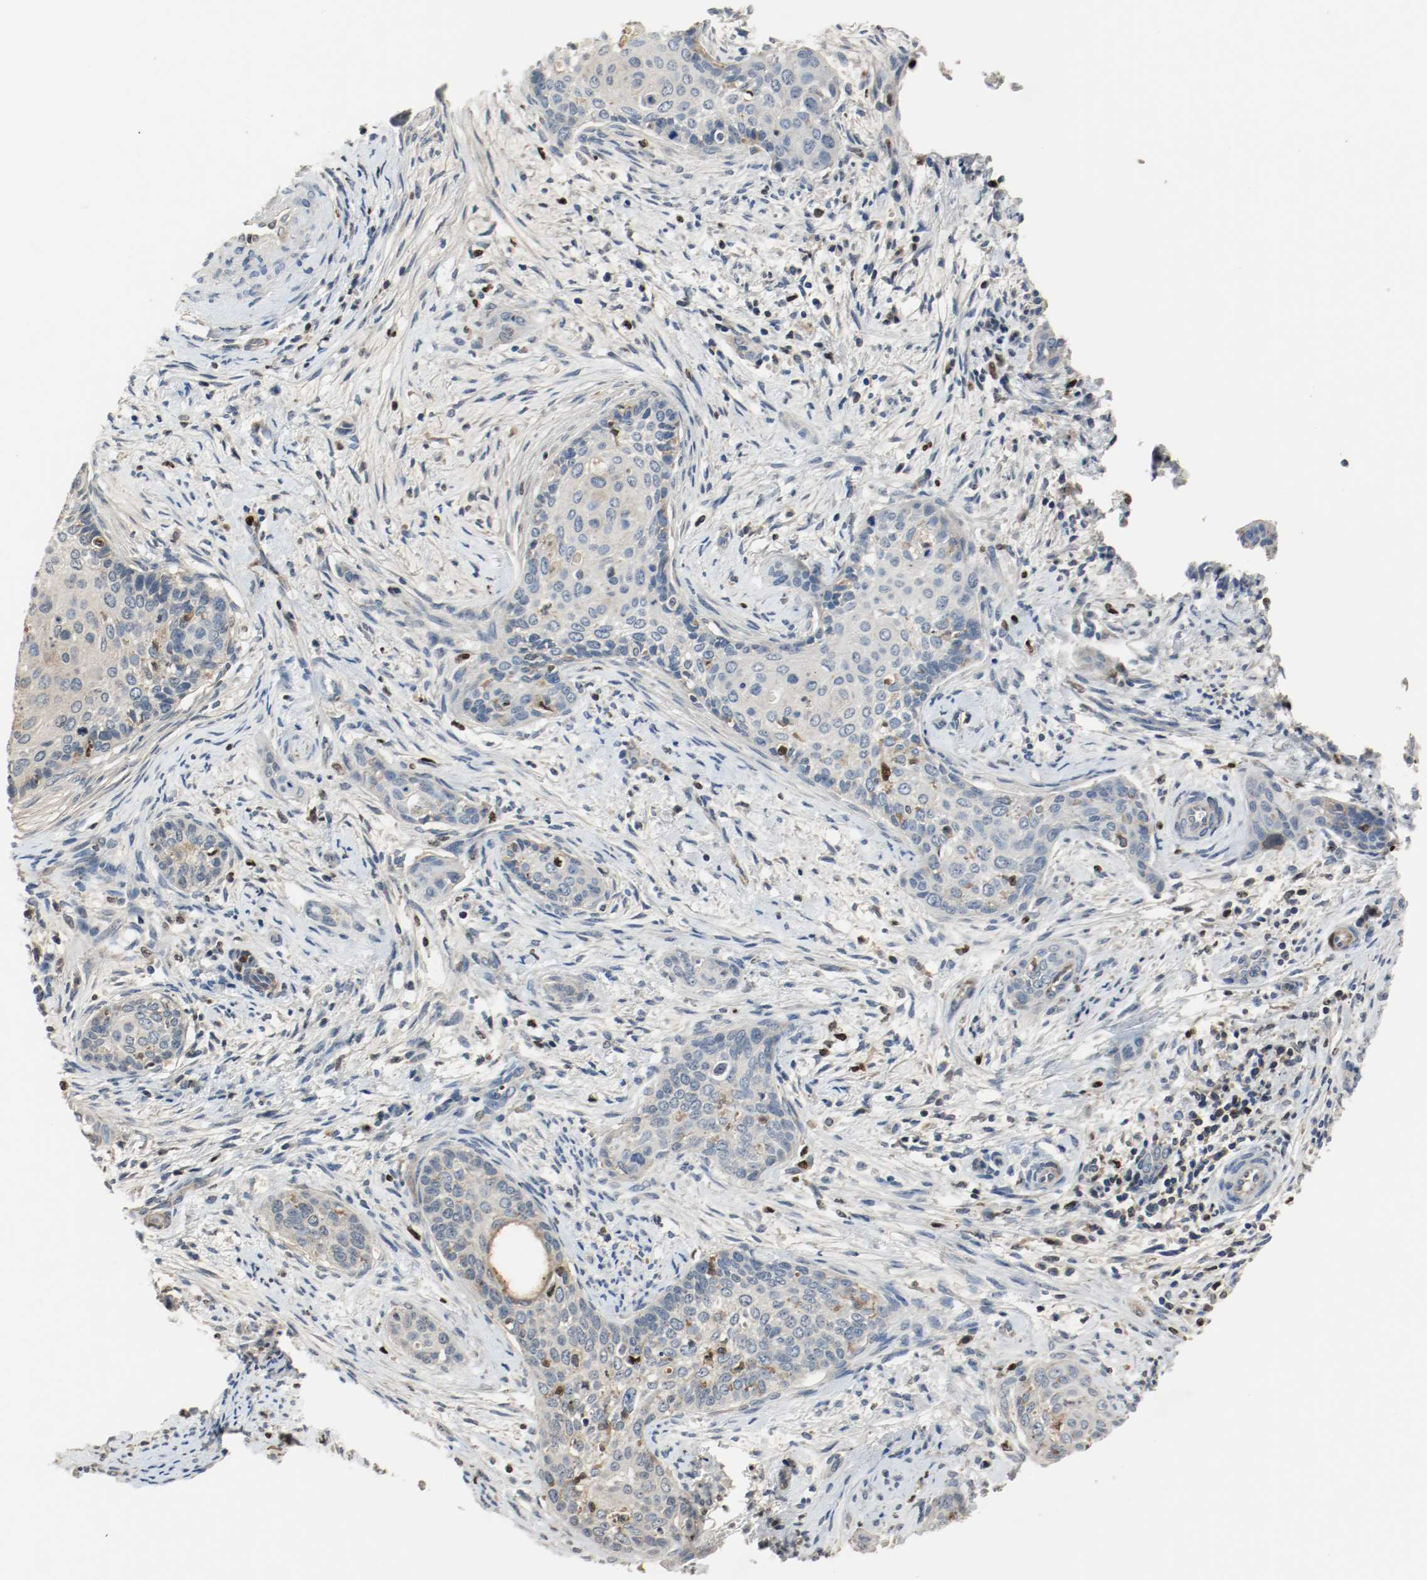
{"staining": {"intensity": "negative", "quantity": "none", "location": "none"}, "tissue": "cervical cancer", "cell_type": "Tumor cells", "image_type": "cancer", "snomed": [{"axis": "morphology", "description": "Squamous cell carcinoma, NOS"}, {"axis": "topography", "description": "Cervix"}], "caption": "The image reveals no staining of tumor cells in cervical squamous cell carcinoma.", "gene": "BLK", "patient": {"sex": "female", "age": 33}}